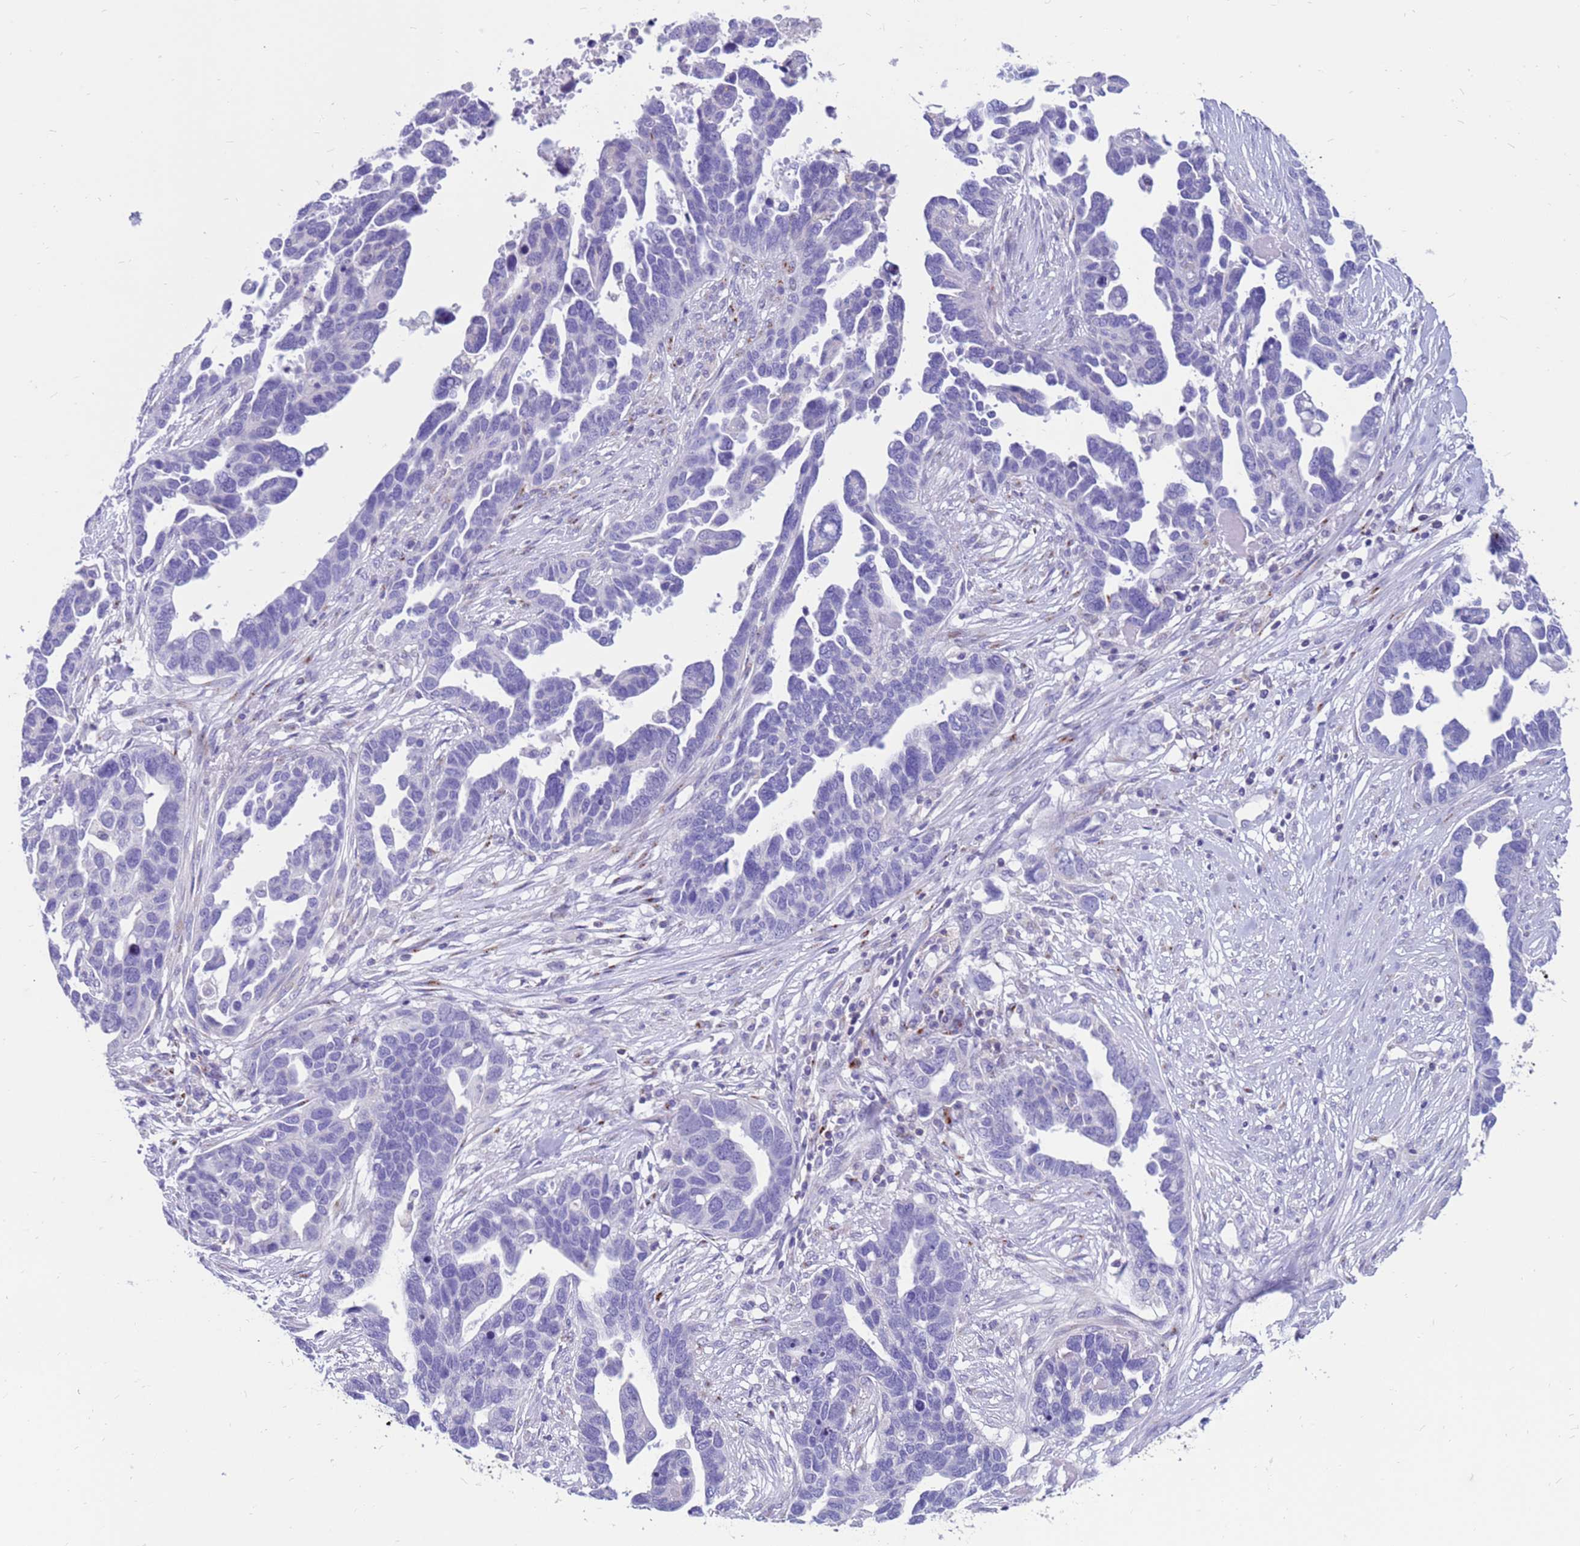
{"staining": {"intensity": "negative", "quantity": "none", "location": "none"}, "tissue": "ovarian cancer", "cell_type": "Tumor cells", "image_type": "cancer", "snomed": [{"axis": "morphology", "description": "Cystadenocarcinoma, serous, NOS"}, {"axis": "topography", "description": "Ovary"}], "caption": "IHC image of neoplastic tissue: human serous cystadenocarcinoma (ovarian) stained with DAB (3,3'-diaminobenzidine) shows no significant protein positivity in tumor cells.", "gene": "PDE10A", "patient": {"sex": "female", "age": 54}}